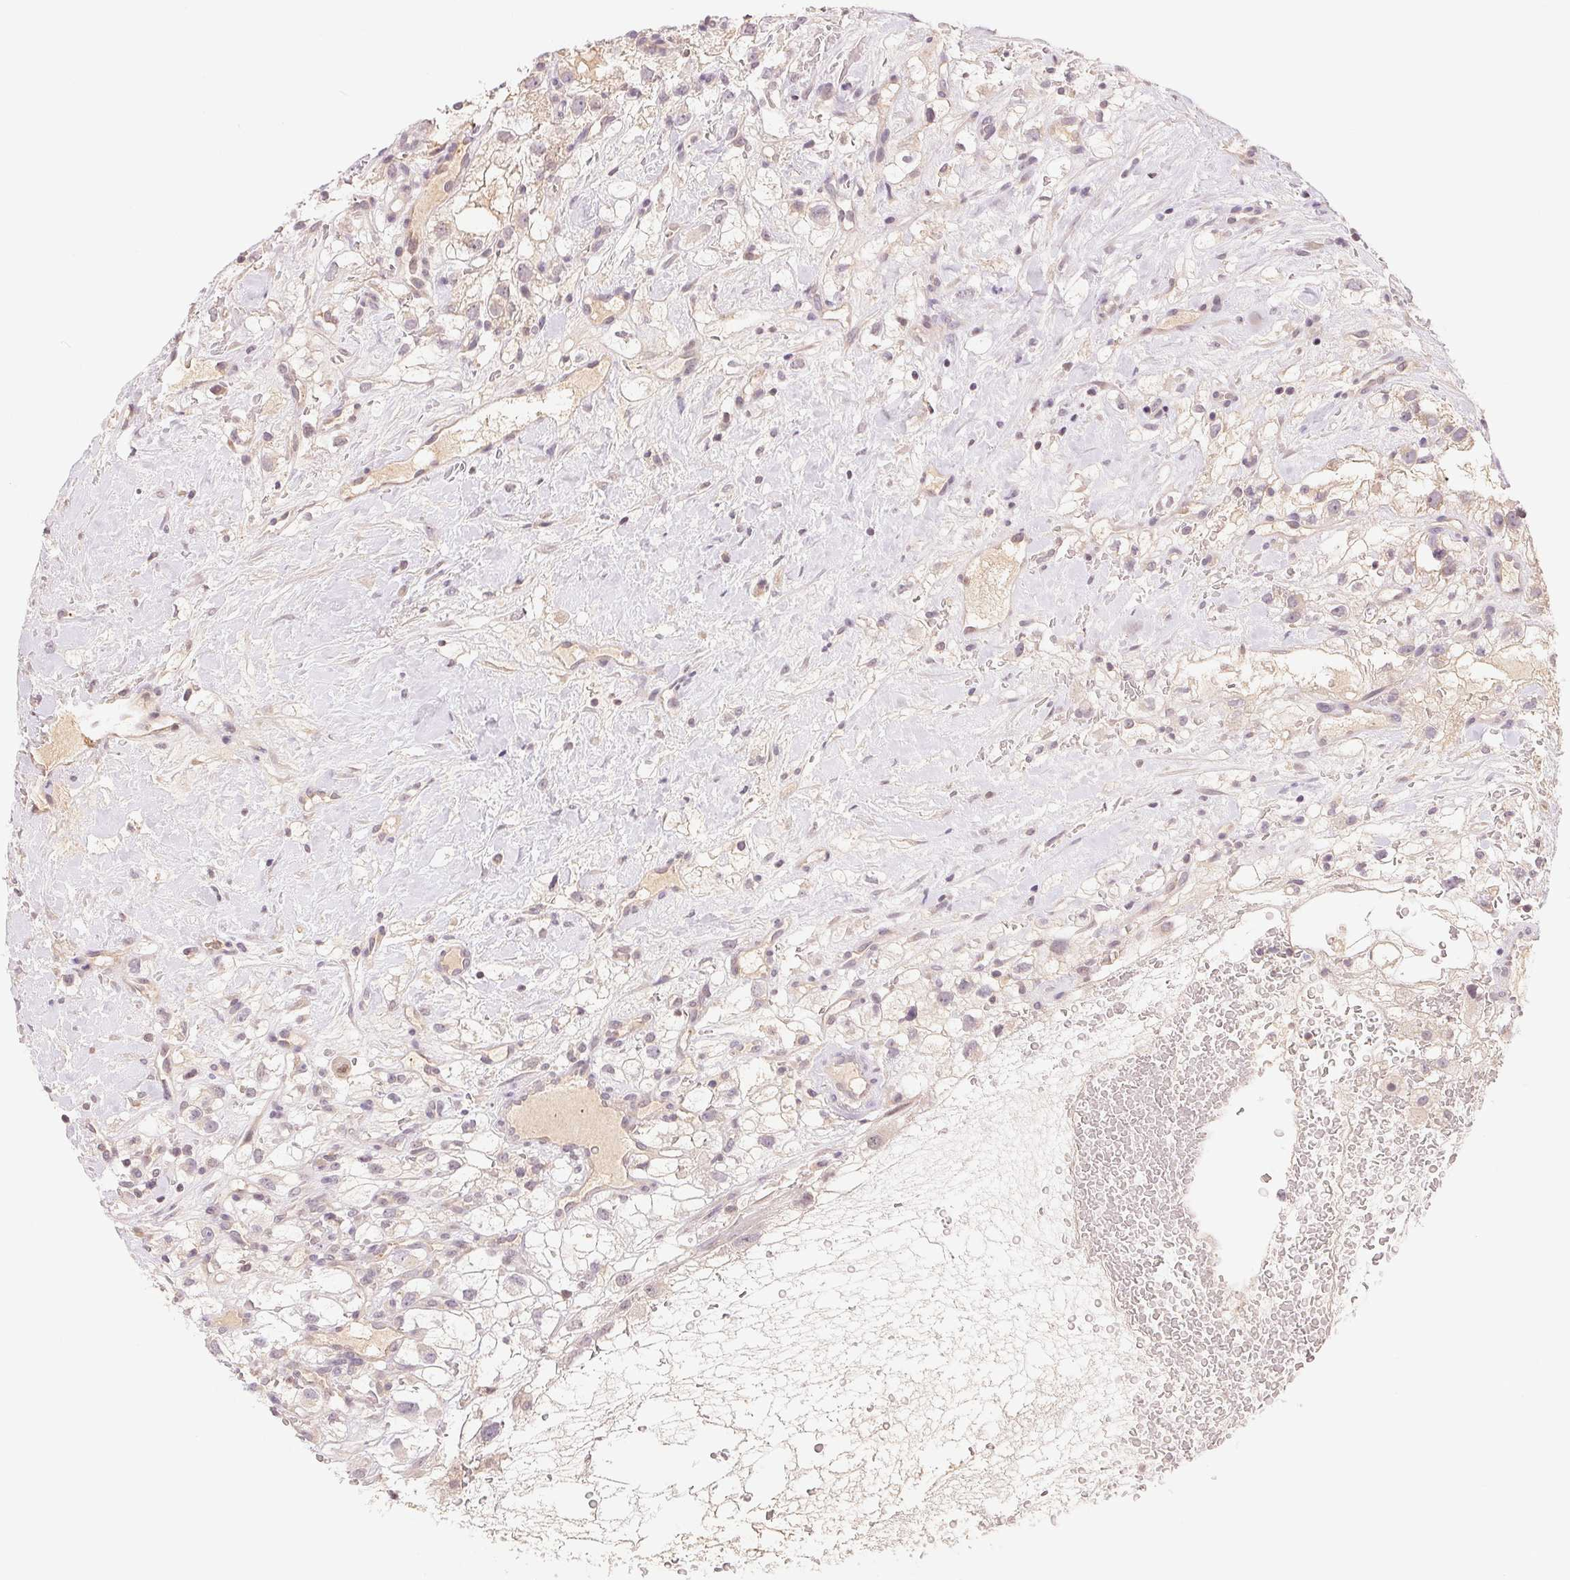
{"staining": {"intensity": "negative", "quantity": "none", "location": "none"}, "tissue": "renal cancer", "cell_type": "Tumor cells", "image_type": "cancer", "snomed": [{"axis": "morphology", "description": "Adenocarcinoma, NOS"}, {"axis": "topography", "description": "Kidney"}], "caption": "Protein analysis of renal adenocarcinoma shows no significant positivity in tumor cells.", "gene": "BNIP5", "patient": {"sex": "male", "age": 59}}